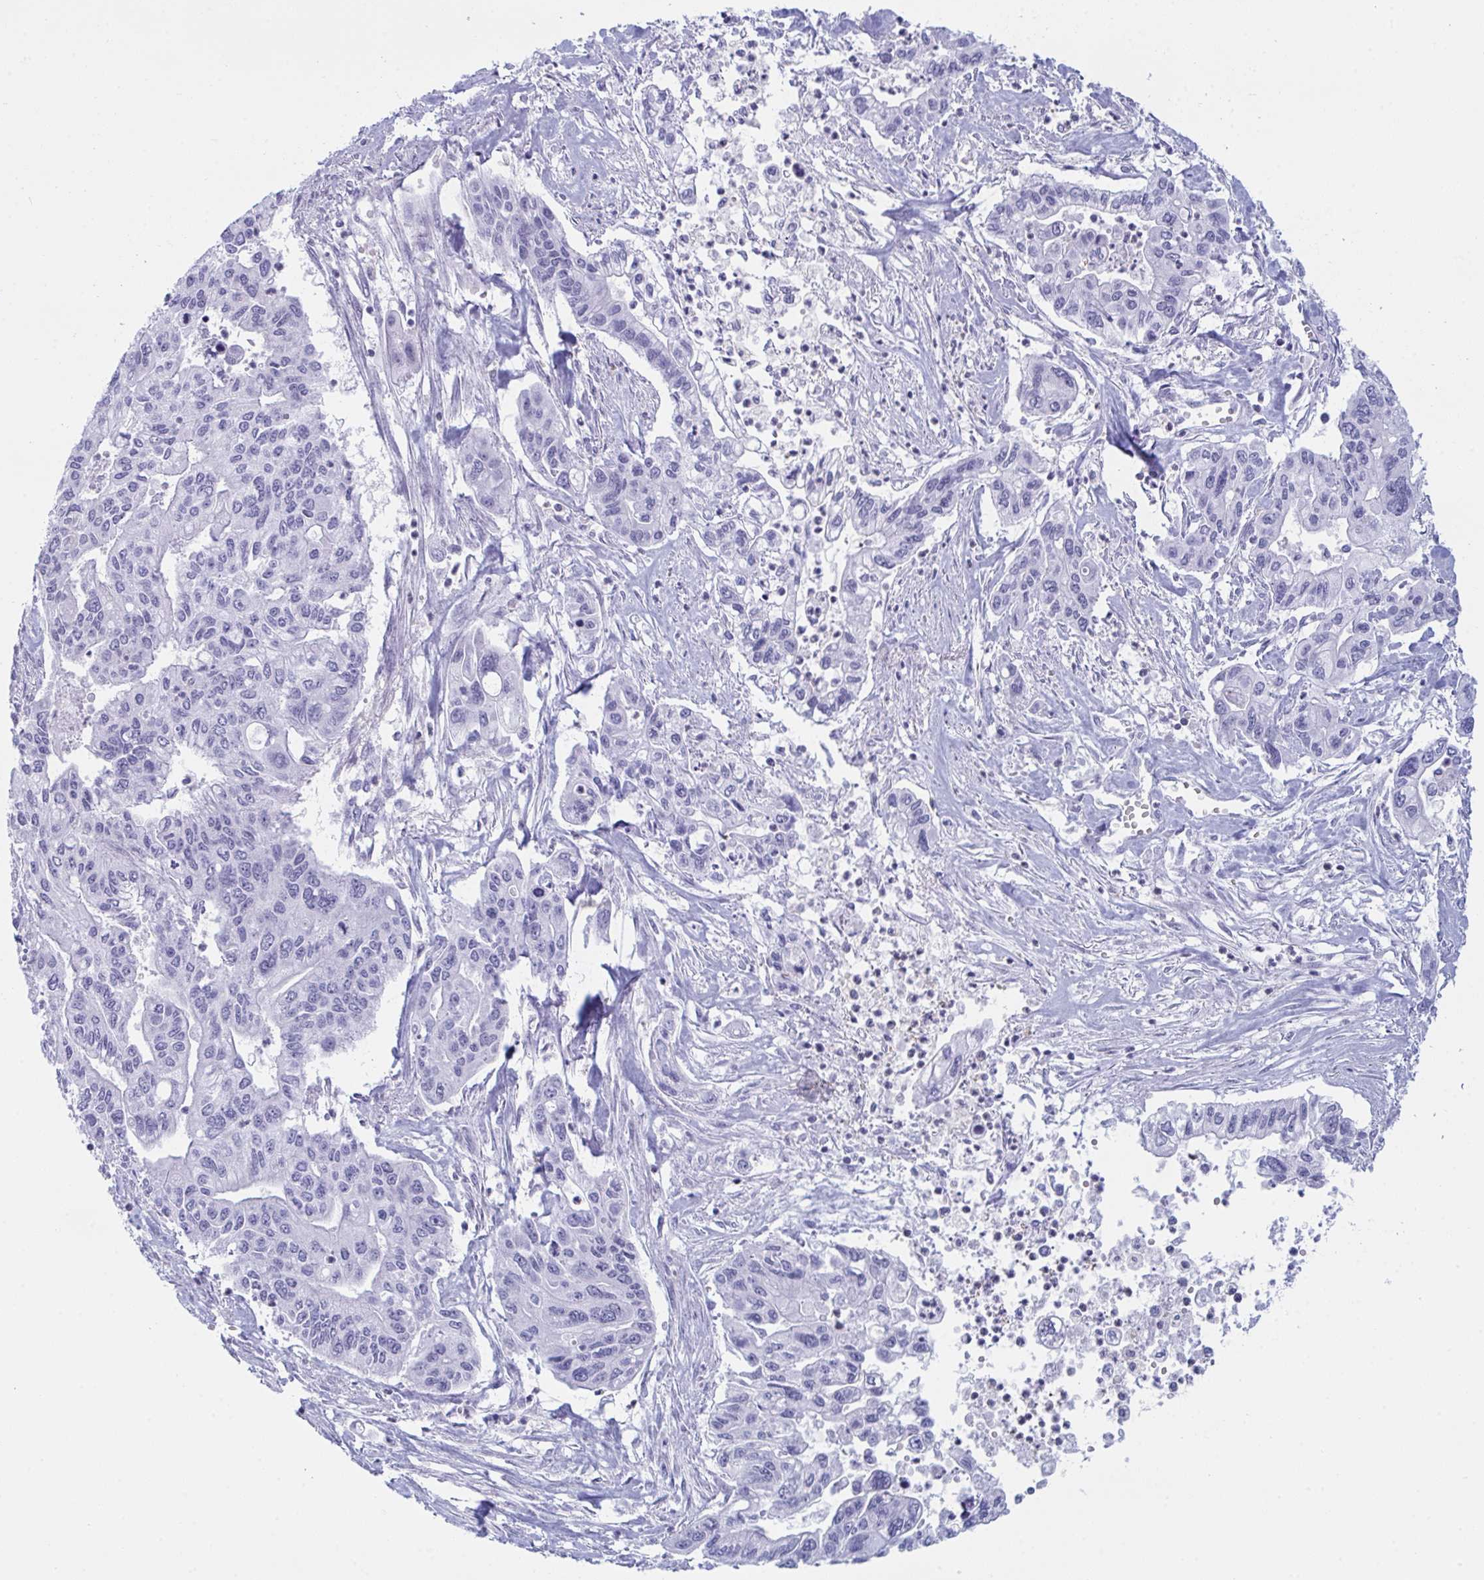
{"staining": {"intensity": "negative", "quantity": "none", "location": "none"}, "tissue": "pancreatic cancer", "cell_type": "Tumor cells", "image_type": "cancer", "snomed": [{"axis": "morphology", "description": "Adenocarcinoma, NOS"}, {"axis": "topography", "description": "Pancreas"}], "caption": "Immunohistochemistry of human pancreatic adenocarcinoma shows no expression in tumor cells.", "gene": "MYO1F", "patient": {"sex": "male", "age": 62}}